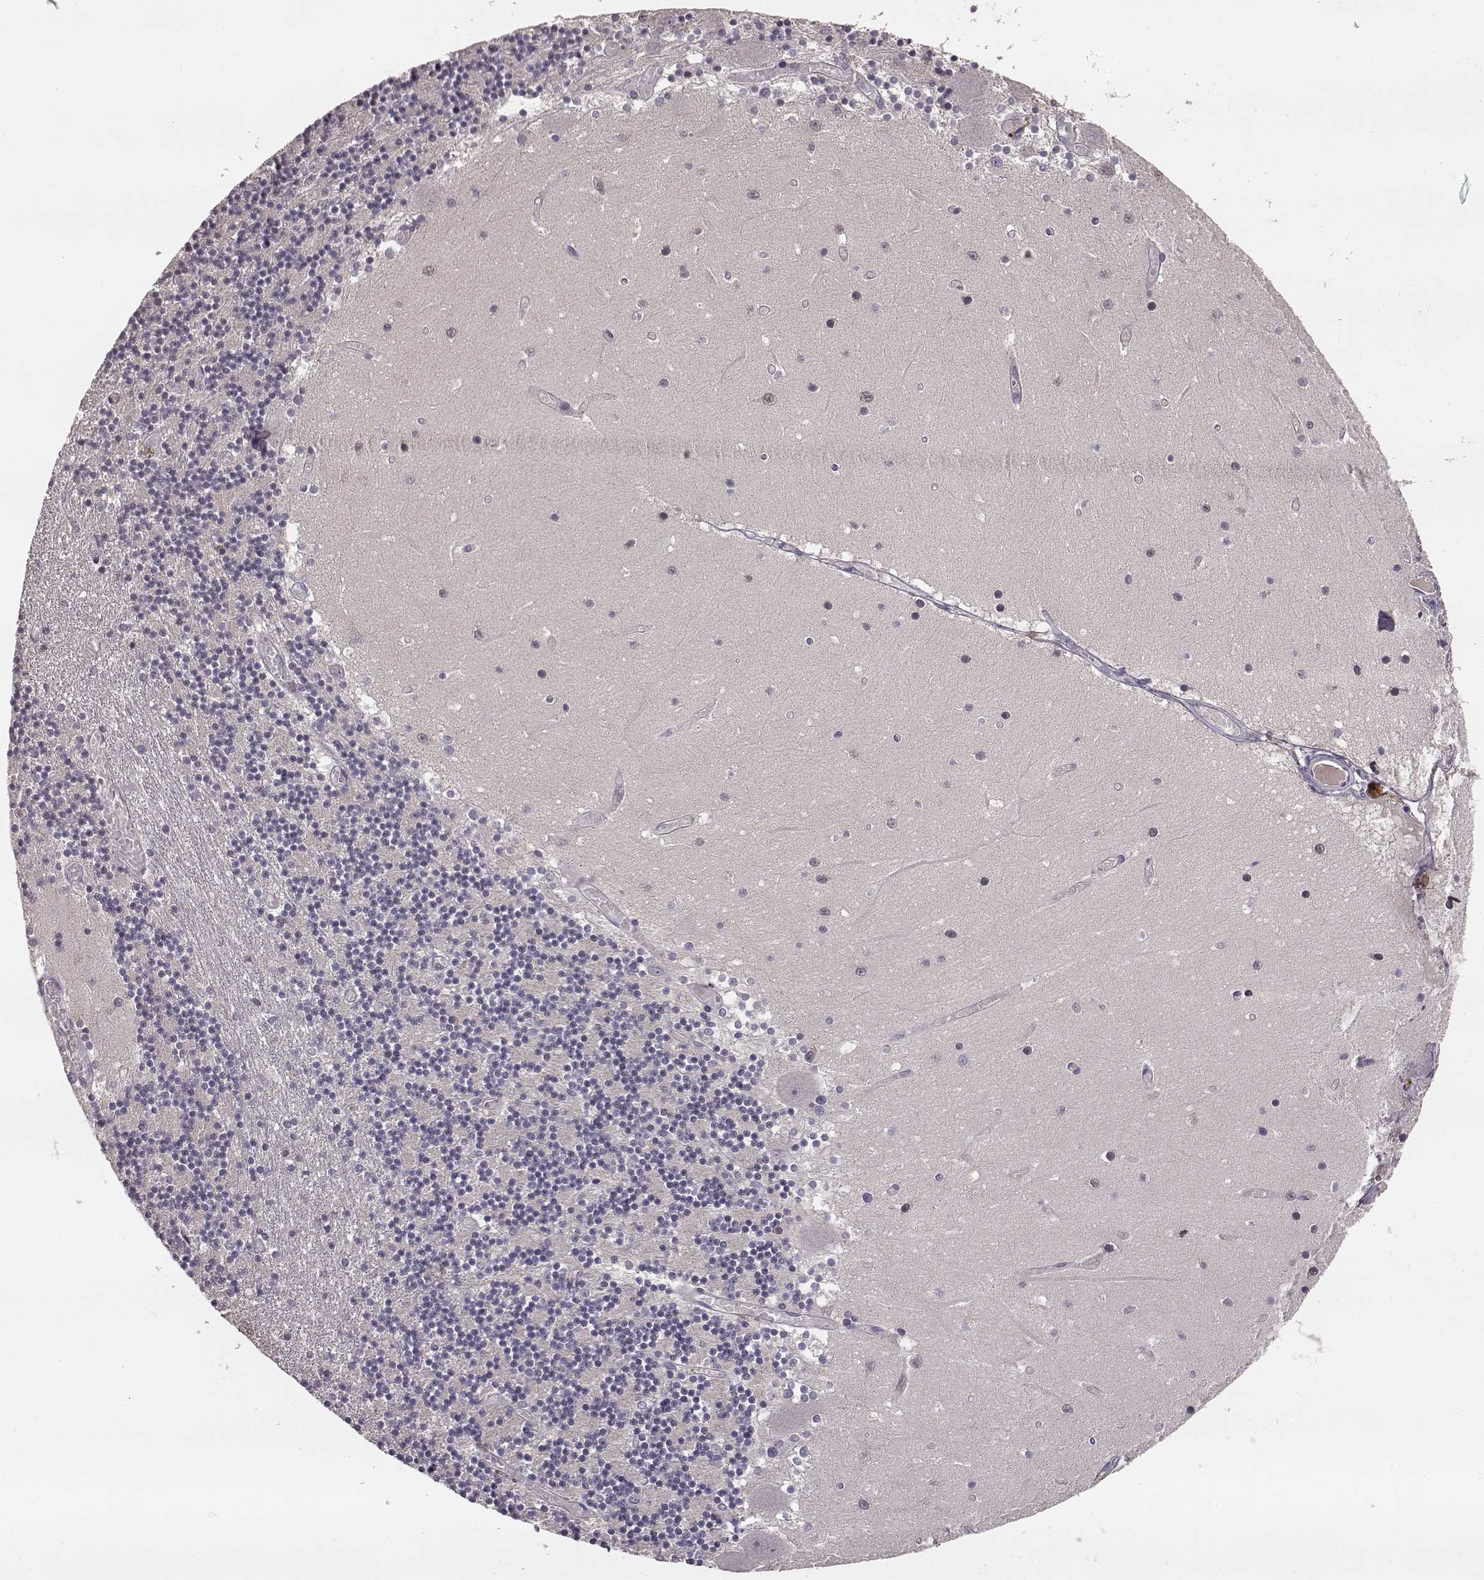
{"staining": {"intensity": "negative", "quantity": "none", "location": "none"}, "tissue": "cerebellum", "cell_type": "Cells in granular layer", "image_type": "normal", "snomed": [{"axis": "morphology", "description": "Normal tissue, NOS"}, {"axis": "topography", "description": "Cerebellum"}], "caption": "Immunohistochemistry (IHC) of benign human cerebellum exhibits no expression in cells in granular layer. (DAB (3,3'-diaminobenzidine) immunohistochemistry visualized using brightfield microscopy, high magnification).", "gene": "YJEFN3", "patient": {"sex": "female", "age": 28}}